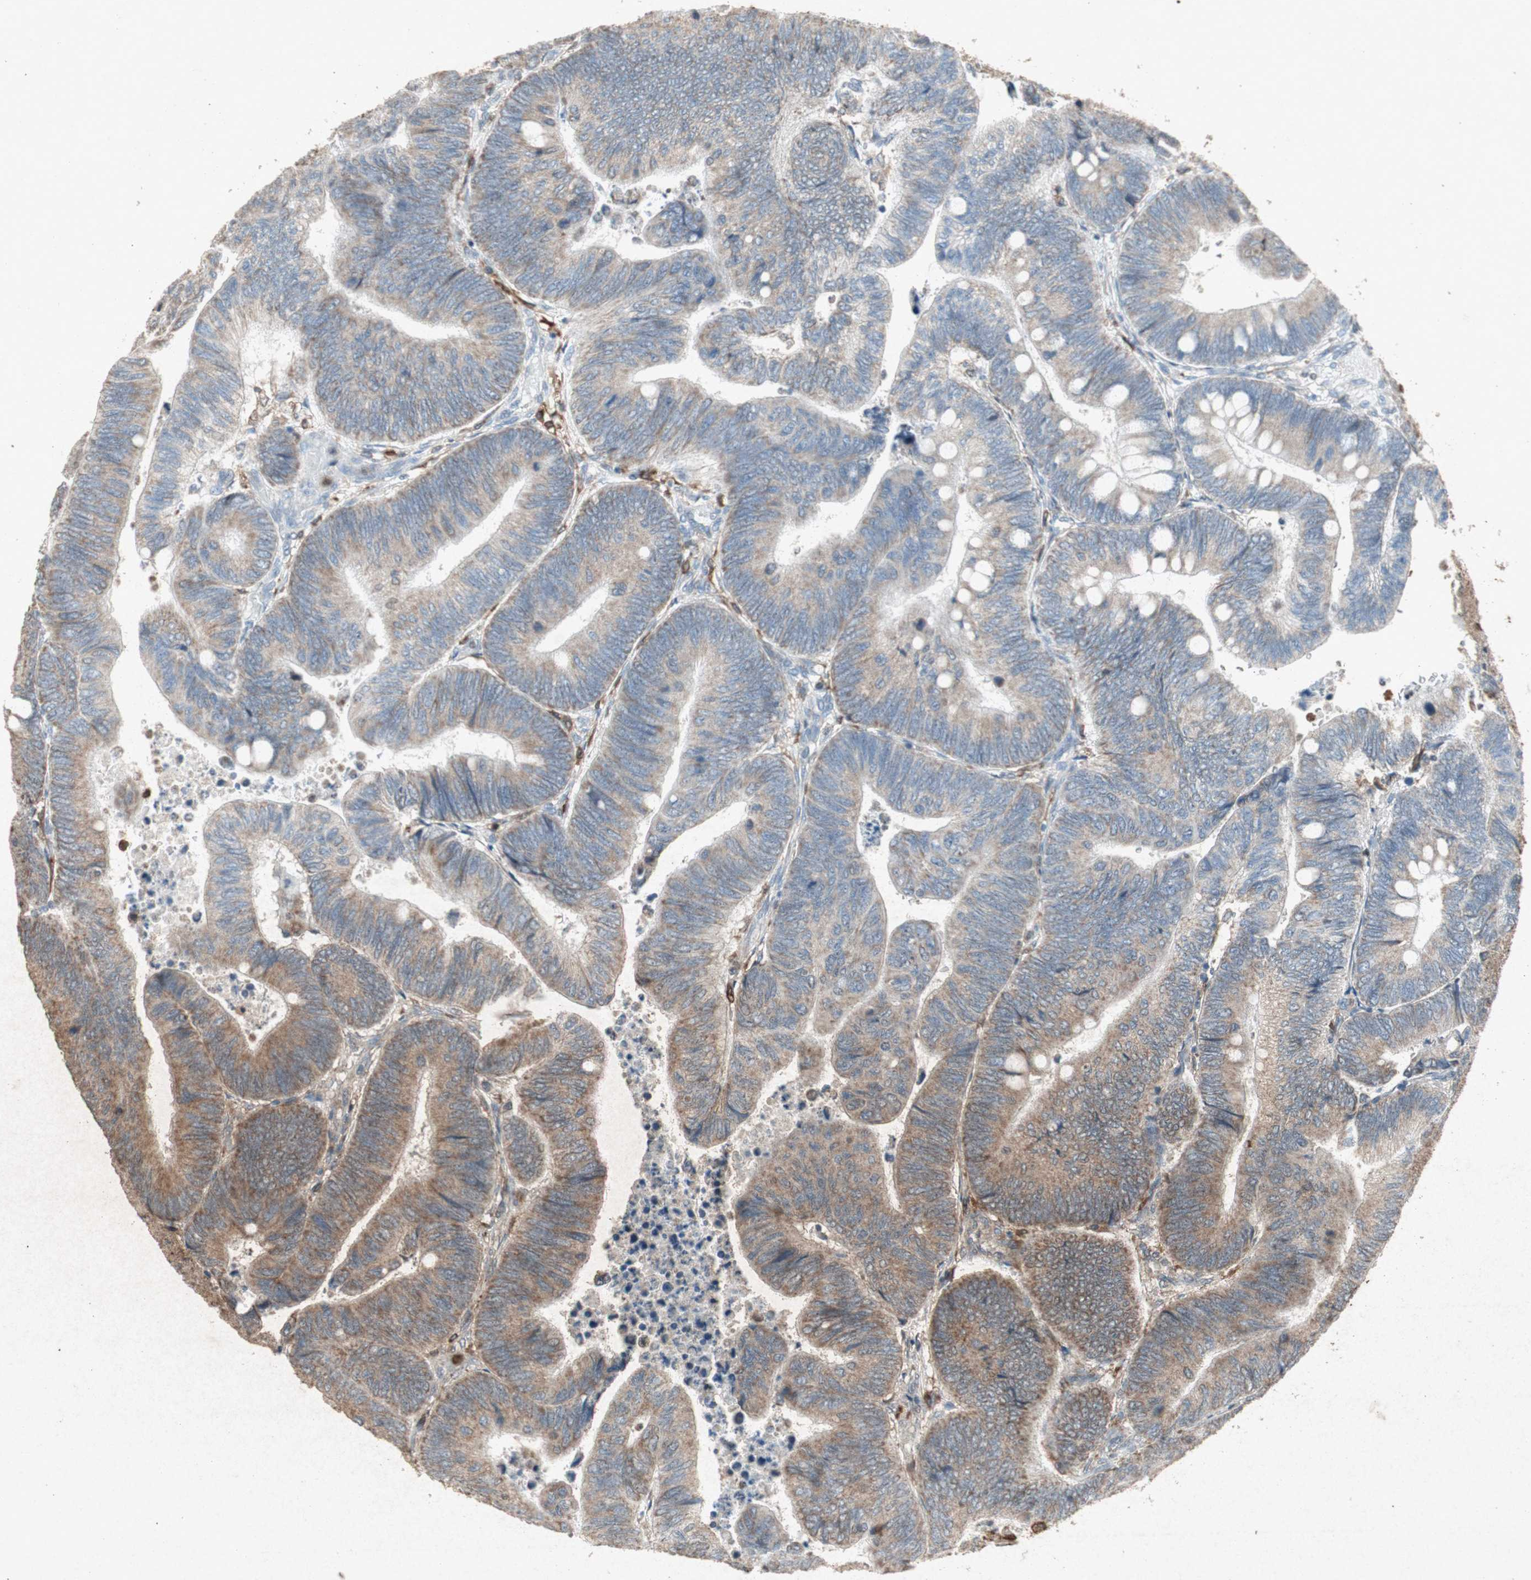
{"staining": {"intensity": "moderate", "quantity": "25%-75%", "location": "cytoplasmic/membranous"}, "tissue": "colorectal cancer", "cell_type": "Tumor cells", "image_type": "cancer", "snomed": [{"axis": "morphology", "description": "Normal tissue, NOS"}, {"axis": "morphology", "description": "Adenocarcinoma, NOS"}, {"axis": "topography", "description": "Rectum"}, {"axis": "topography", "description": "Peripheral nerve tissue"}], "caption": "Moderate cytoplasmic/membranous expression is seen in approximately 25%-75% of tumor cells in colorectal cancer (adenocarcinoma). (brown staining indicates protein expression, while blue staining denotes nuclei).", "gene": "TYROBP", "patient": {"sex": "male", "age": 92}}